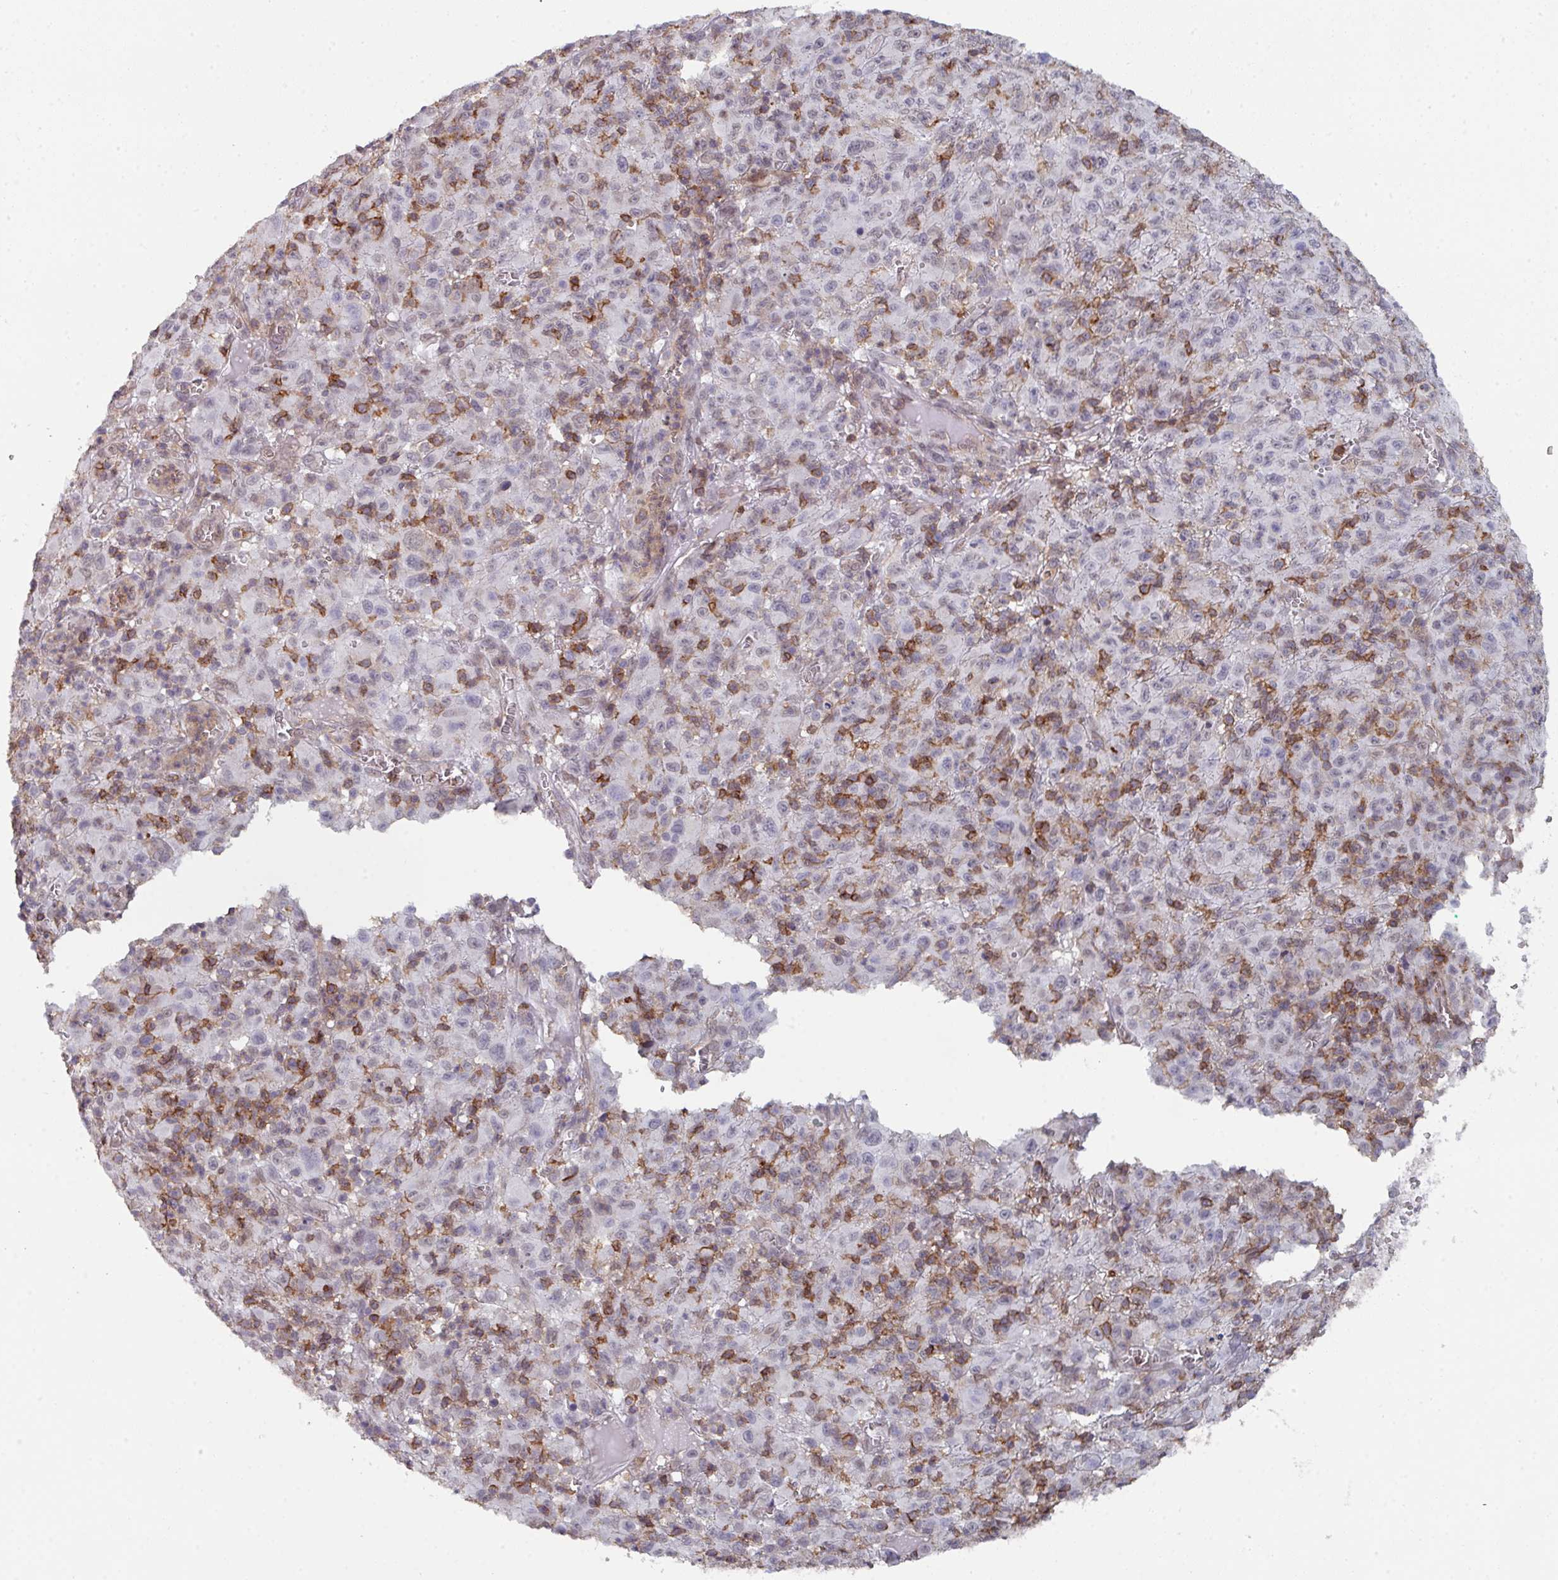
{"staining": {"intensity": "negative", "quantity": "none", "location": "none"}, "tissue": "melanoma", "cell_type": "Tumor cells", "image_type": "cancer", "snomed": [{"axis": "morphology", "description": "Malignant melanoma, NOS"}, {"axis": "topography", "description": "Skin"}], "caption": "The image reveals no significant positivity in tumor cells of malignant melanoma.", "gene": "RASAL3", "patient": {"sex": "male", "age": 46}}